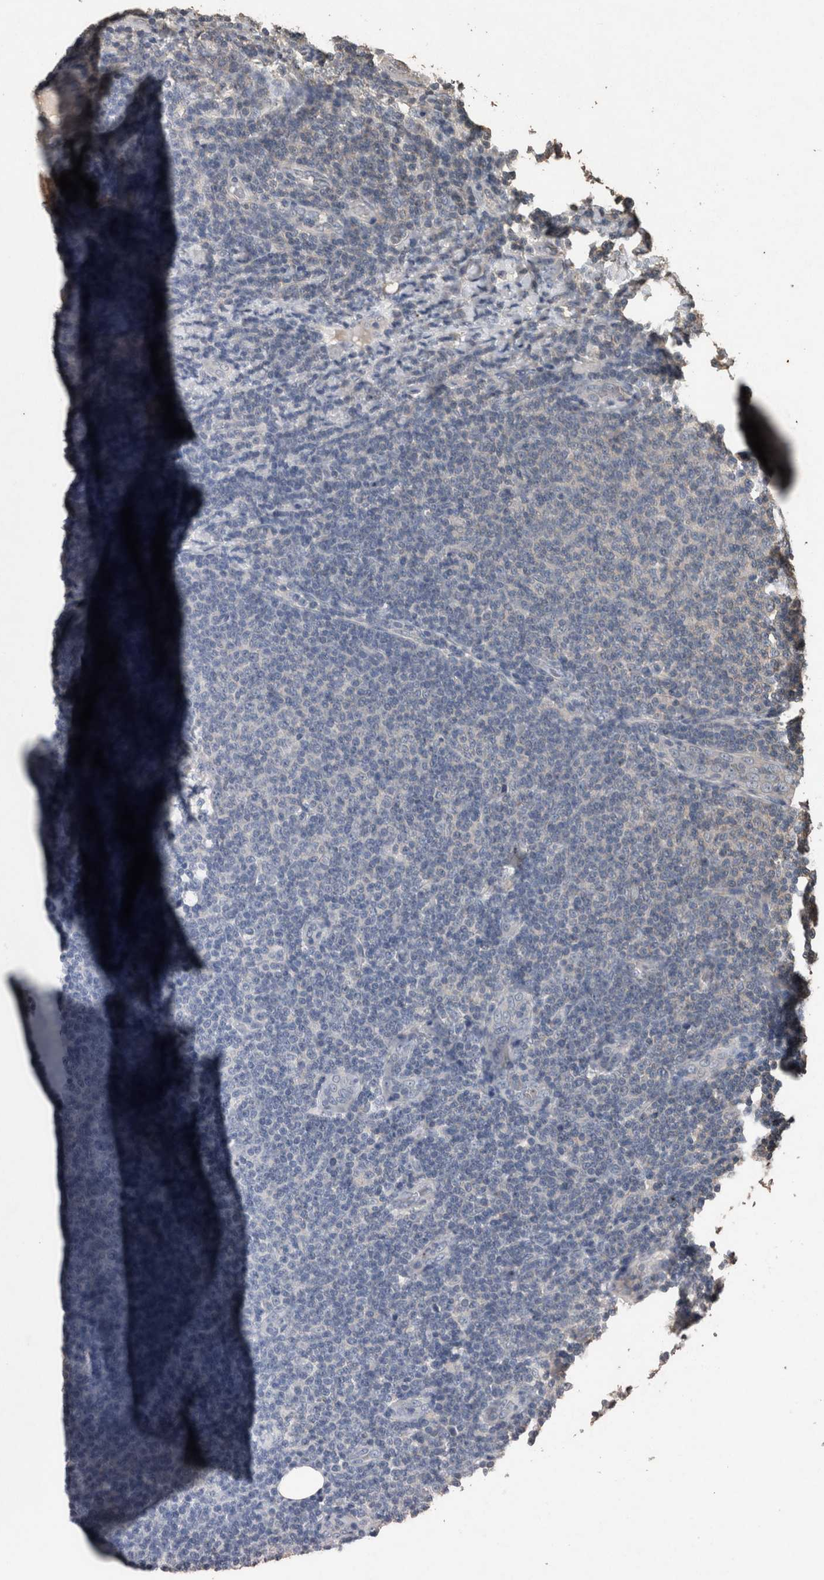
{"staining": {"intensity": "negative", "quantity": "none", "location": "none"}, "tissue": "lymphoma", "cell_type": "Tumor cells", "image_type": "cancer", "snomed": [{"axis": "morphology", "description": "Malignant lymphoma, non-Hodgkin's type, Low grade"}, {"axis": "topography", "description": "Lymph node"}], "caption": "Immunohistochemistry (IHC) image of human low-grade malignant lymphoma, non-Hodgkin's type stained for a protein (brown), which shows no expression in tumor cells.", "gene": "FGFRL1", "patient": {"sex": "male", "age": 66}}